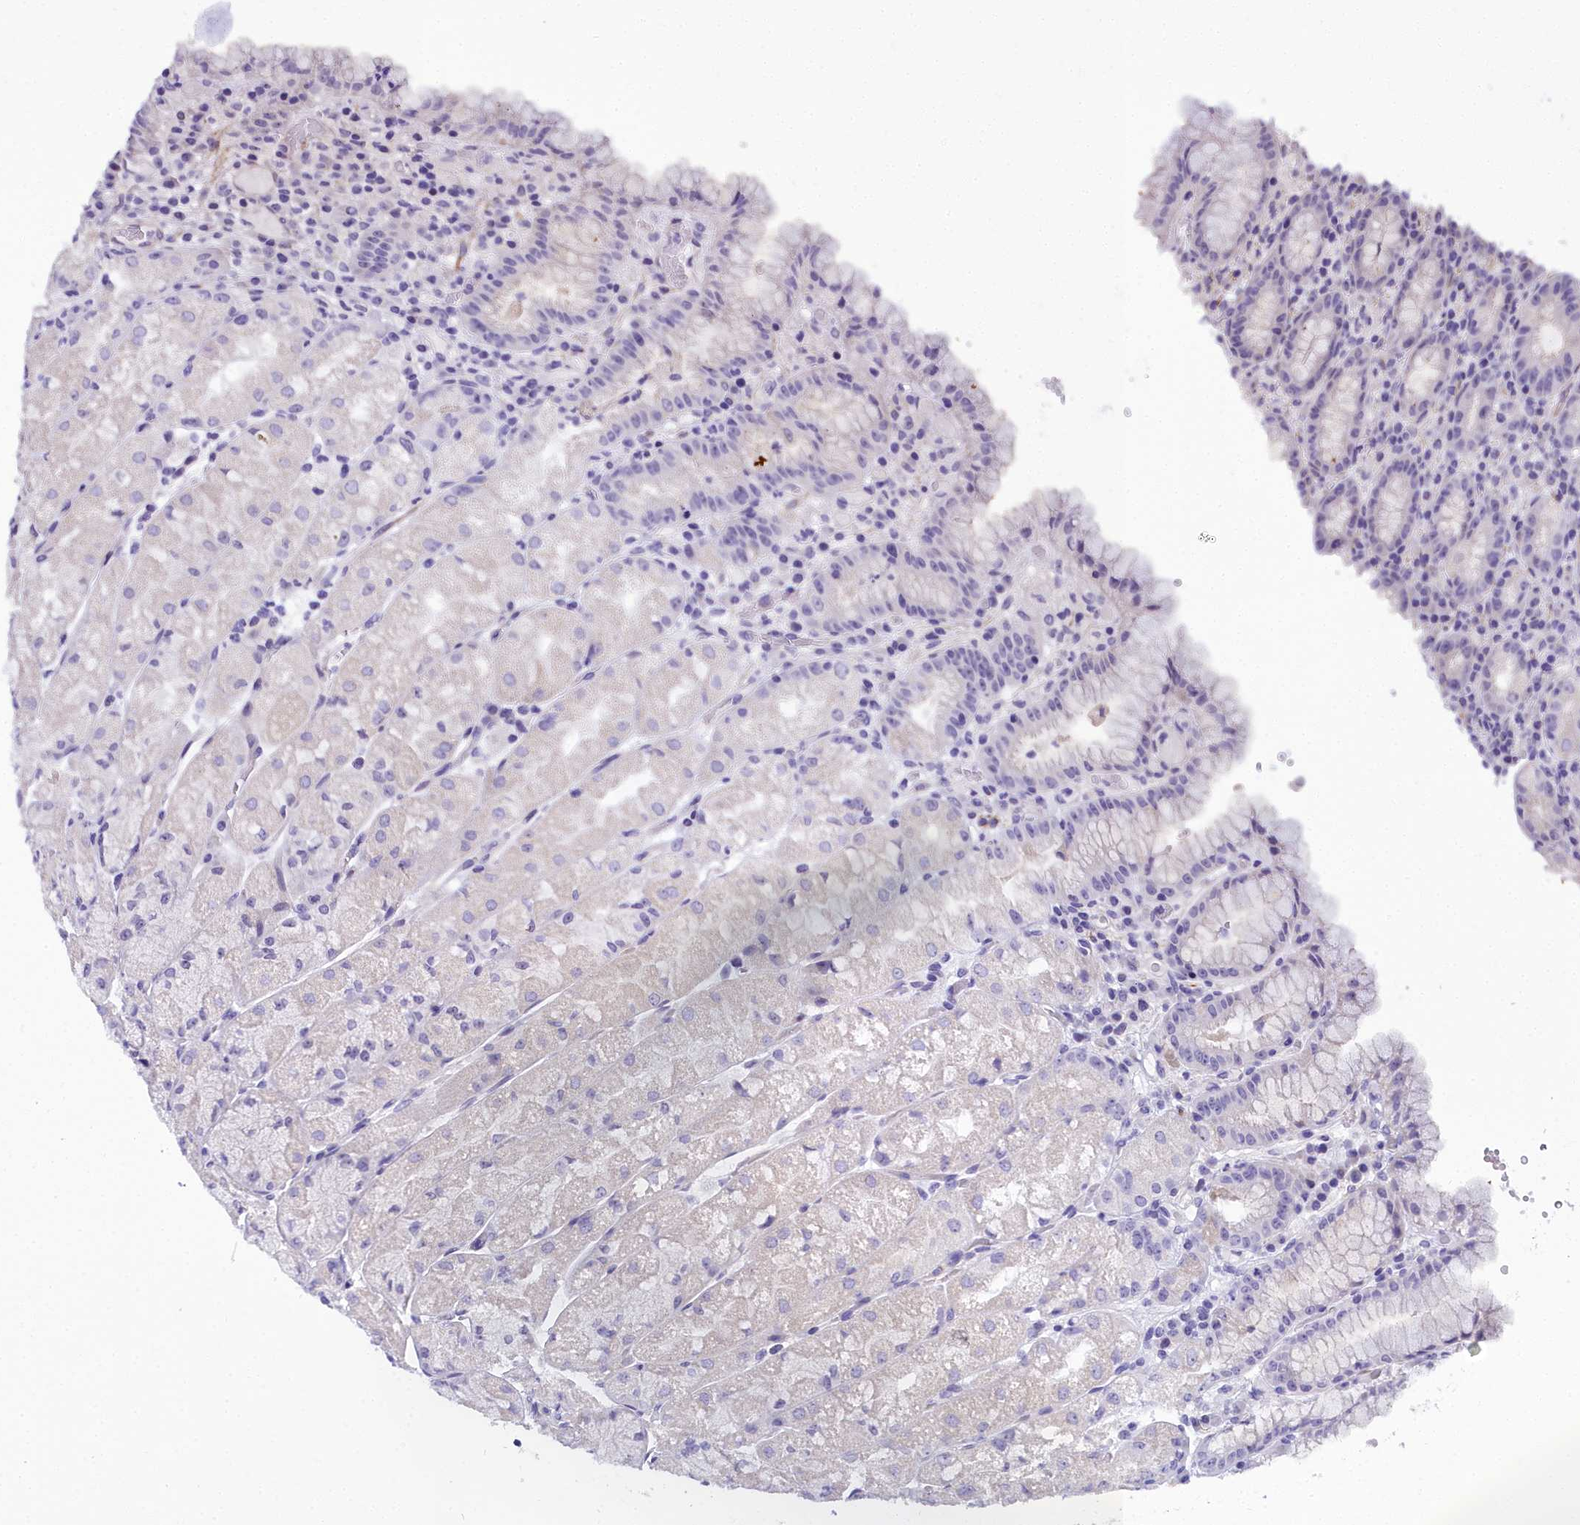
{"staining": {"intensity": "negative", "quantity": "none", "location": "none"}, "tissue": "stomach", "cell_type": "Glandular cells", "image_type": "normal", "snomed": [{"axis": "morphology", "description": "Normal tissue, NOS"}, {"axis": "topography", "description": "Stomach, upper"}], "caption": "Benign stomach was stained to show a protein in brown. There is no significant expression in glandular cells. (Brightfield microscopy of DAB (3,3'-diaminobenzidine) IHC at high magnification).", "gene": "TIMM22", "patient": {"sex": "male", "age": 52}}